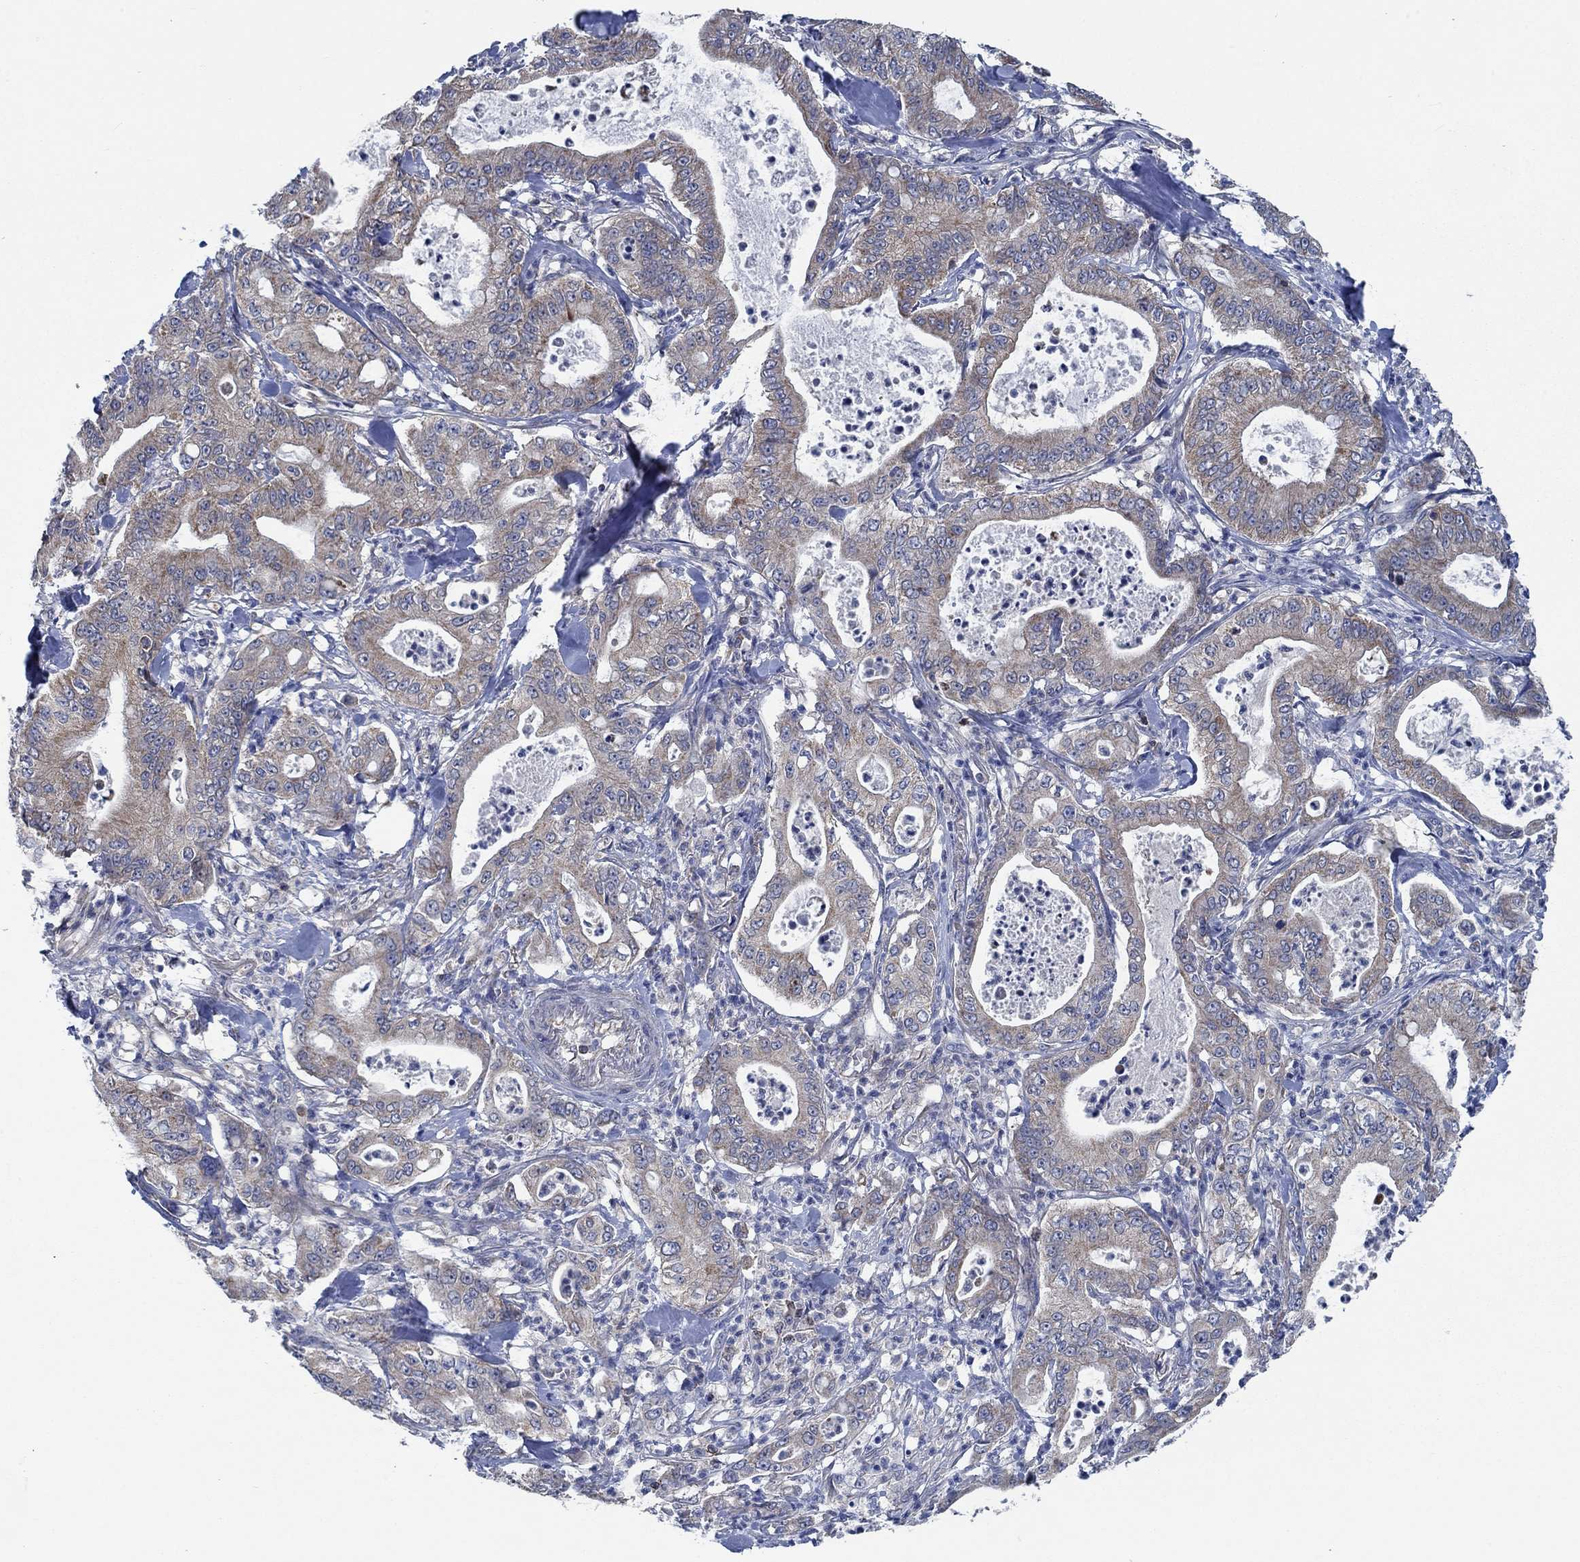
{"staining": {"intensity": "weak", "quantity": ">75%", "location": "cytoplasmic/membranous"}, "tissue": "pancreatic cancer", "cell_type": "Tumor cells", "image_type": "cancer", "snomed": [{"axis": "morphology", "description": "Adenocarcinoma, NOS"}, {"axis": "topography", "description": "Pancreas"}], "caption": "Protein expression by IHC demonstrates weak cytoplasmic/membranous staining in approximately >75% of tumor cells in pancreatic cancer.", "gene": "STXBP6", "patient": {"sex": "male", "age": 71}}